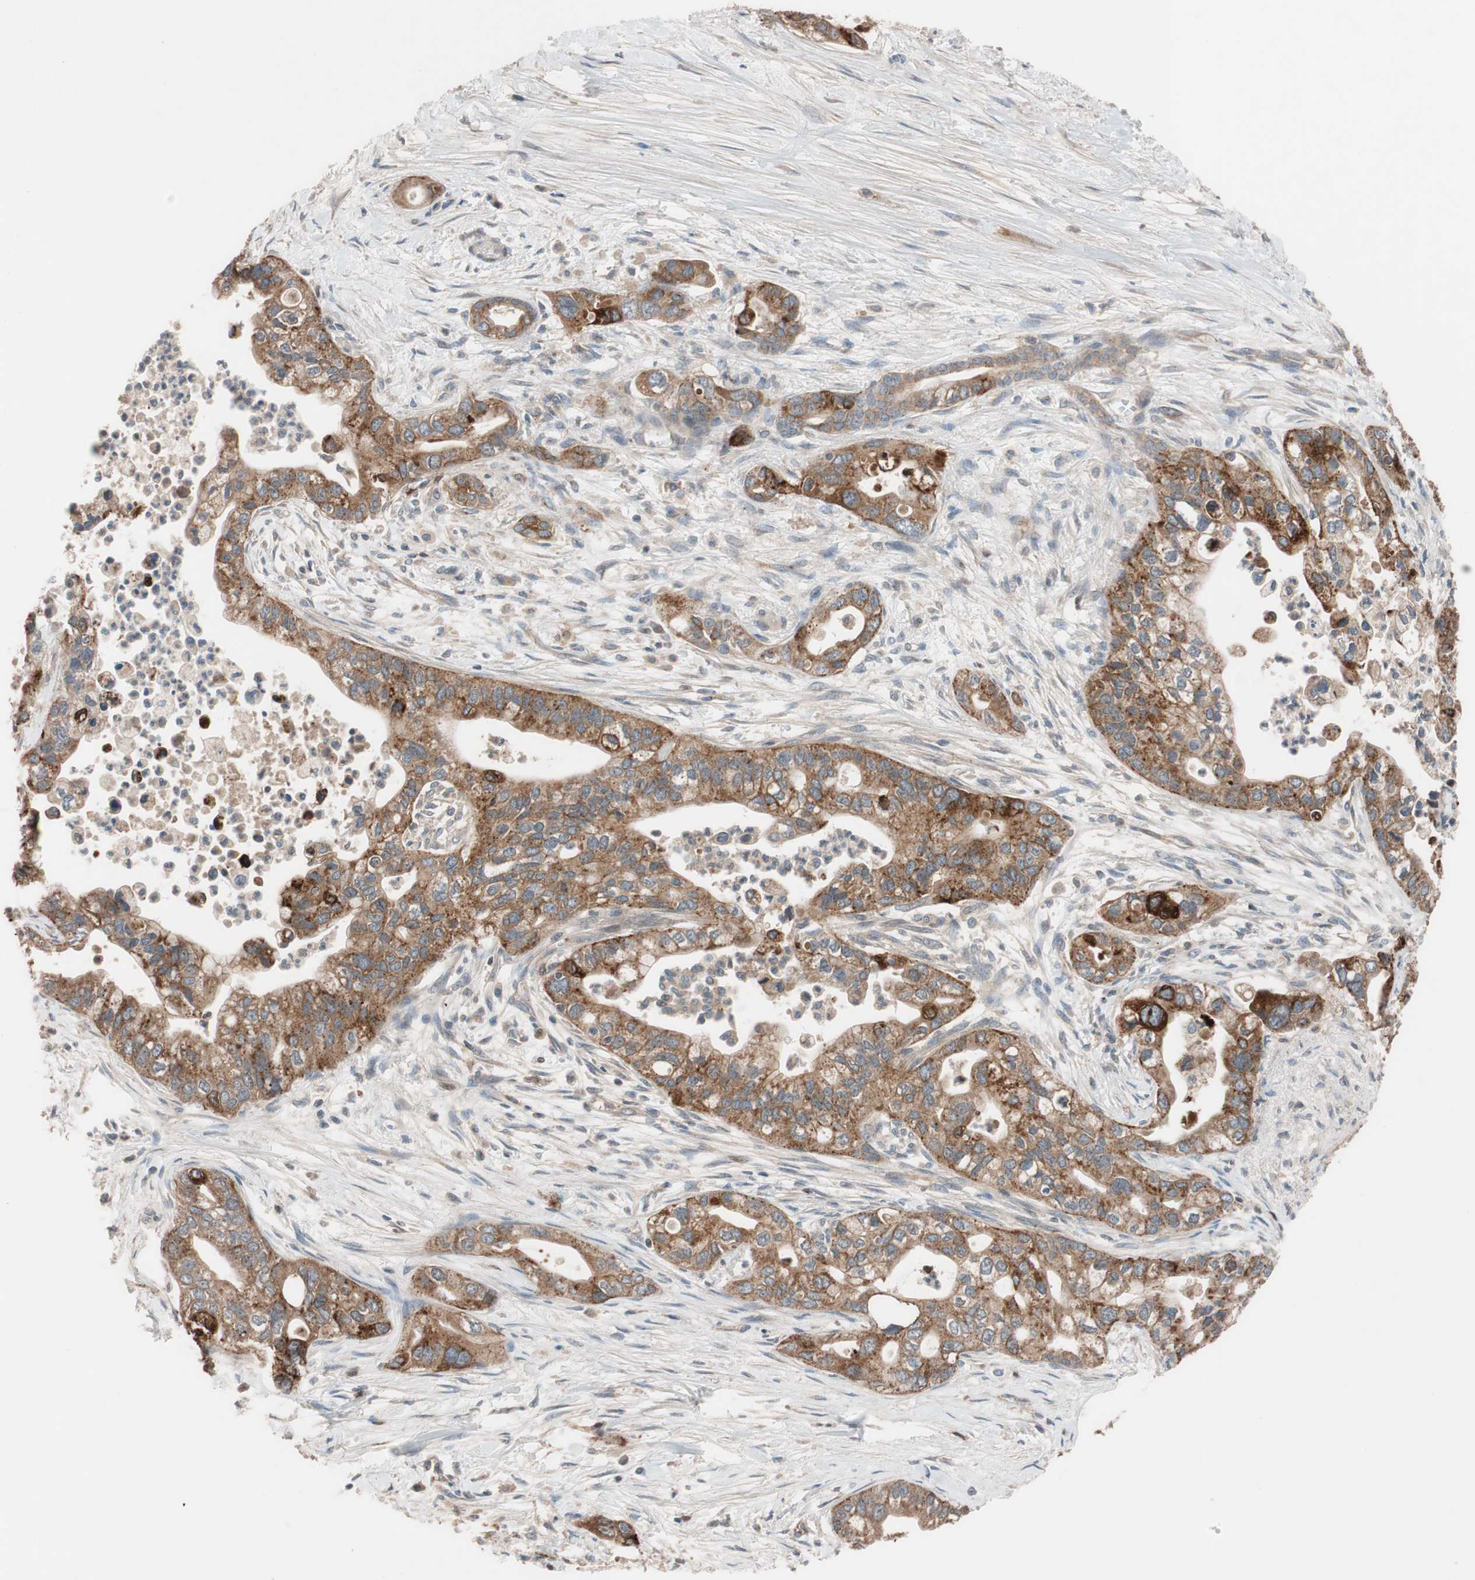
{"staining": {"intensity": "strong", "quantity": ">75%", "location": "cytoplasmic/membranous"}, "tissue": "pancreatic cancer", "cell_type": "Tumor cells", "image_type": "cancer", "snomed": [{"axis": "morphology", "description": "Adenocarcinoma, NOS"}, {"axis": "topography", "description": "Pancreas"}], "caption": "Protein staining displays strong cytoplasmic/membranous expression in approximately >75% of tumor cells in adenocarcinoma (pancreatic).", "gene": "SDC4", "patient": {"sex": "male", "age": 70}}